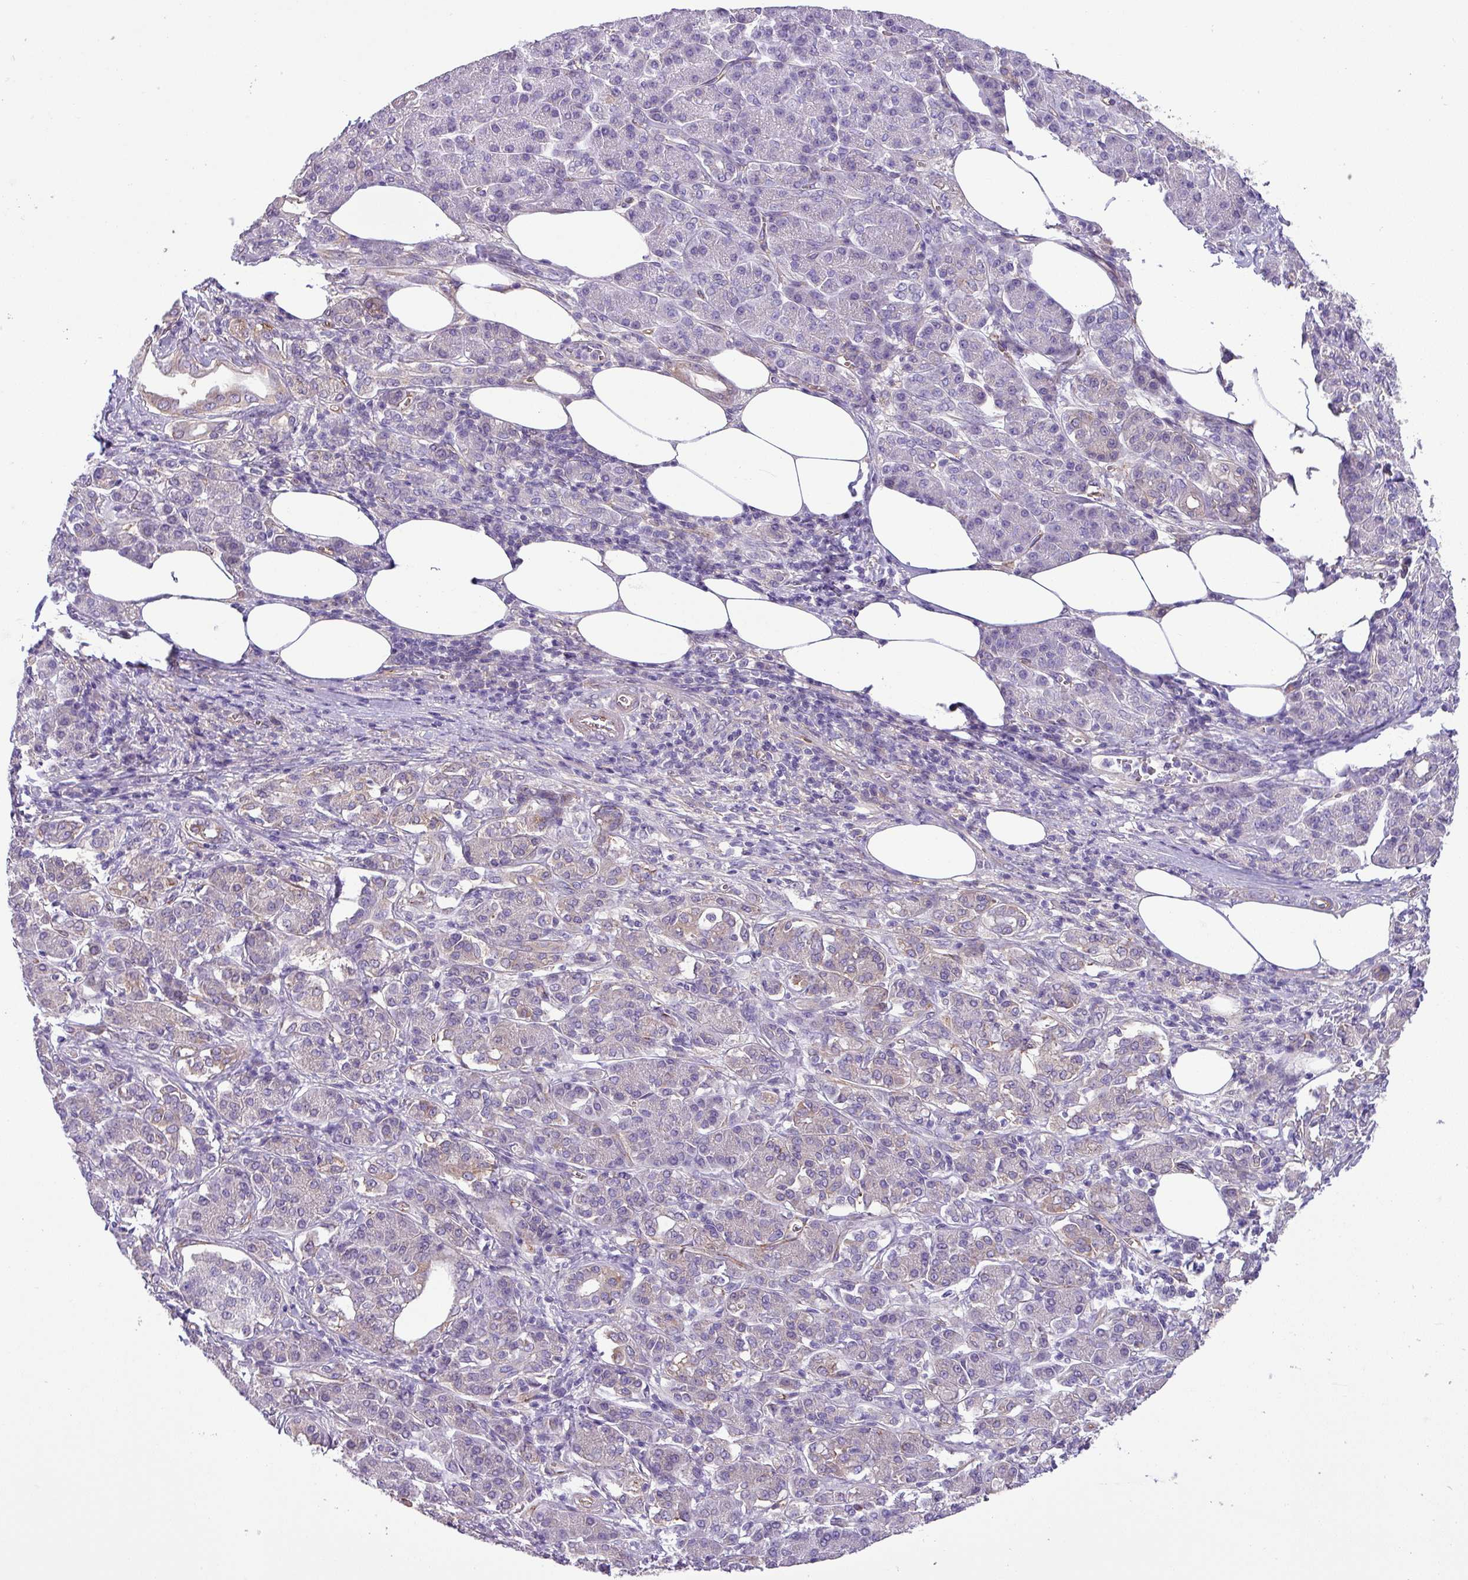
{"staining": {"intensity": "negative", "quantity": "none", "location": "none"}, "tissue": "pancreatic cancer", "cell_type": "Tumor cells", "image_type": "cancer", "snomed": [{"axis": "morphology", "description": "Adenocarcinoma, NOS"}, {"axis": "topography", "description": "Pancreas"}], "caption": "This is a image of immunohistochemistry (IHC) staining of pancreatic cancer, which shows no expression in tumor cells. (Stains: DAB (3,3'-diaminobenzidine) IHC with hematoxylin counter stain, Microscopy: brightfield microscopy at high magnification).", "gene": "SLC23A2", "patient": {"sex": "male", "age": 63}}